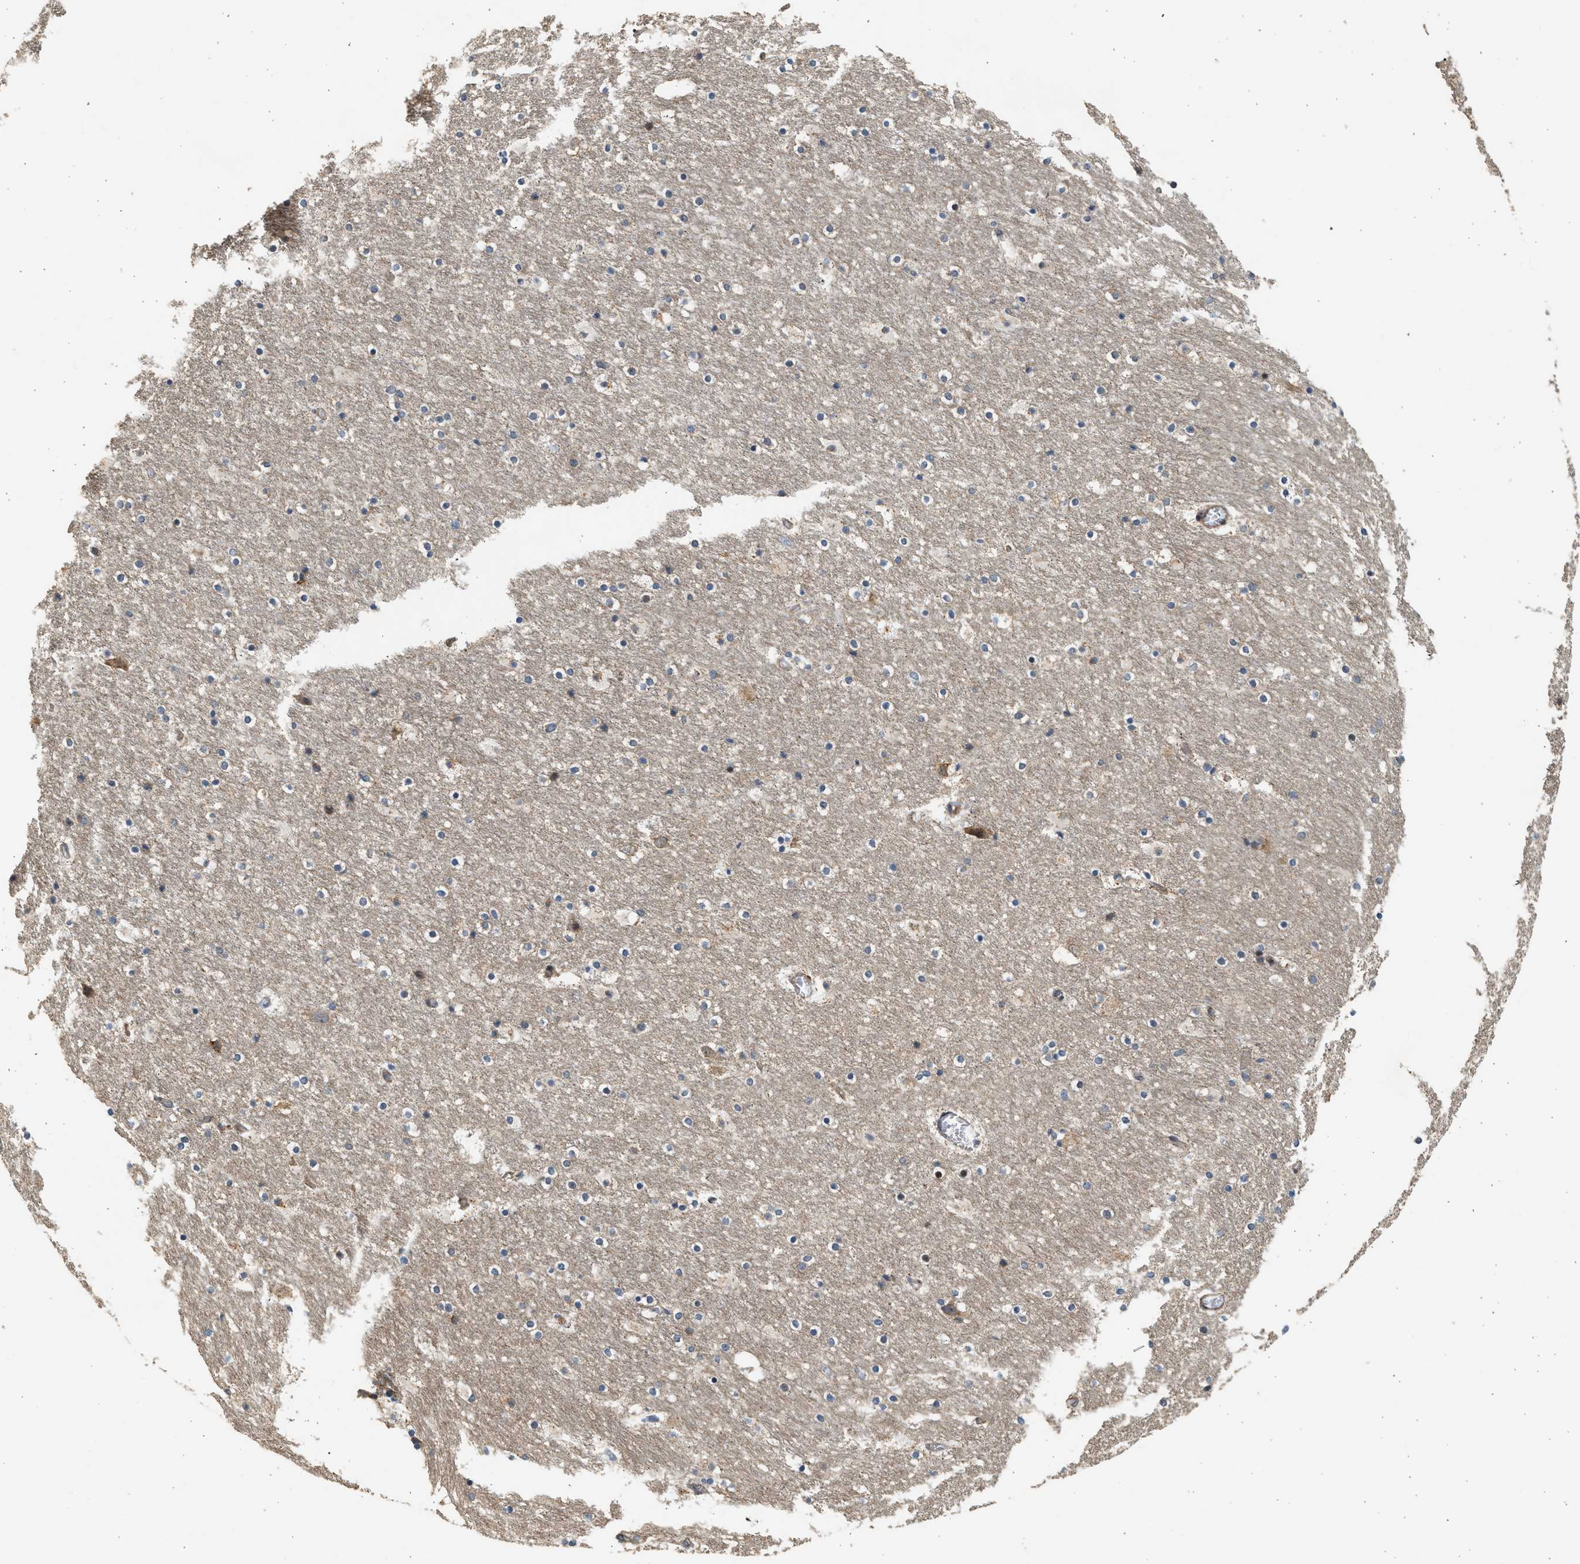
{"staining": {"intensity": "weak", "quantity": "<25%", "location": "cytoplasmic/membranous"}, "tissue": "hippocampus", "cell_type": "Glial cells", "image_type": "normal", "snomed": [{"axis": "morphology", "description": "Normal tissue, NOS"}, {"axis": "topography", "description": "Hippocampus"}], "caption": "Immunohistochemistry (IHC) histopathology image of unremarkable hippocampus: human hippocampus stained with DAB (3,3'-diaminobenzidine) displays no significant protein positivity in glial cells. (Stains: DAB (3,3'-diaminobenzidine) IHC with hematoxylin counter stain, Microscopy: brightfield microscopy at high magnification).", "gene": "NRSN2", "patient": {"sex": "male", "age": 45}}